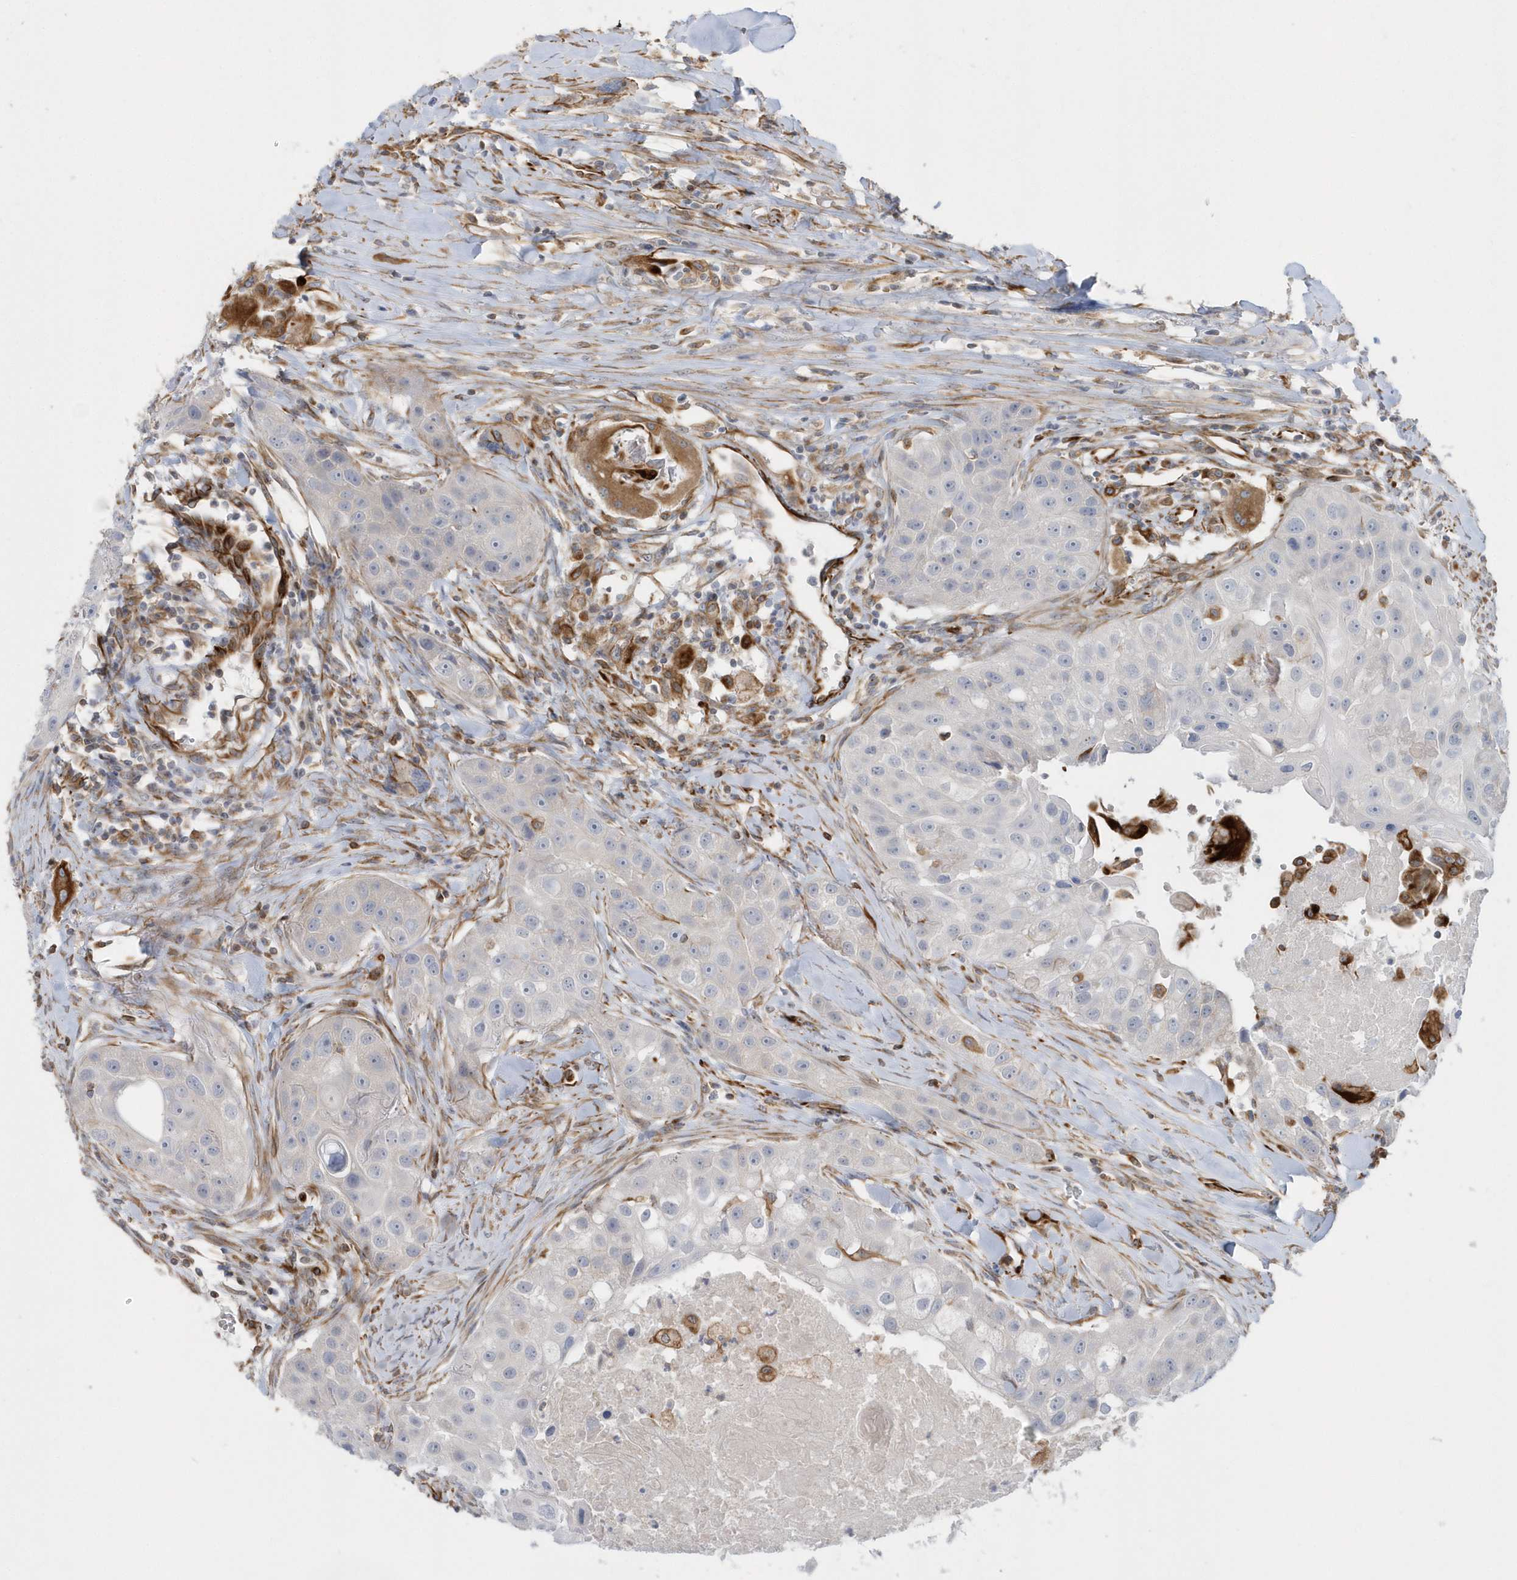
{"staining": {"intensity": "negative", "quantity": "none", "location": "none"}, "tissue": "head and neck cancer", "cell_type": "Tumor cells", "image_type": "cancer", "snomed": [{"axis": "morphology", "description": "Normal tissue, NOS"}, {"axis": "morphology", "description": "Squamous cell carcinoma, NOS"}, {"axis": "topography", "description": "Skeletal muscle"}, {"axis": "topography", "description": "Head-Neck"}], "caption": "This micrograph is of head and neck cancer stained with immunohistochemistry (IHC) to label a protein in brown with the nuclei are counter-stained blue. There is no expression in tumor cells. (Immunohistochemistry (ihc), brightfield microscopy, high magnification).", "gene": "RAB17", "patient": {"sex": "male", "age": 51}}